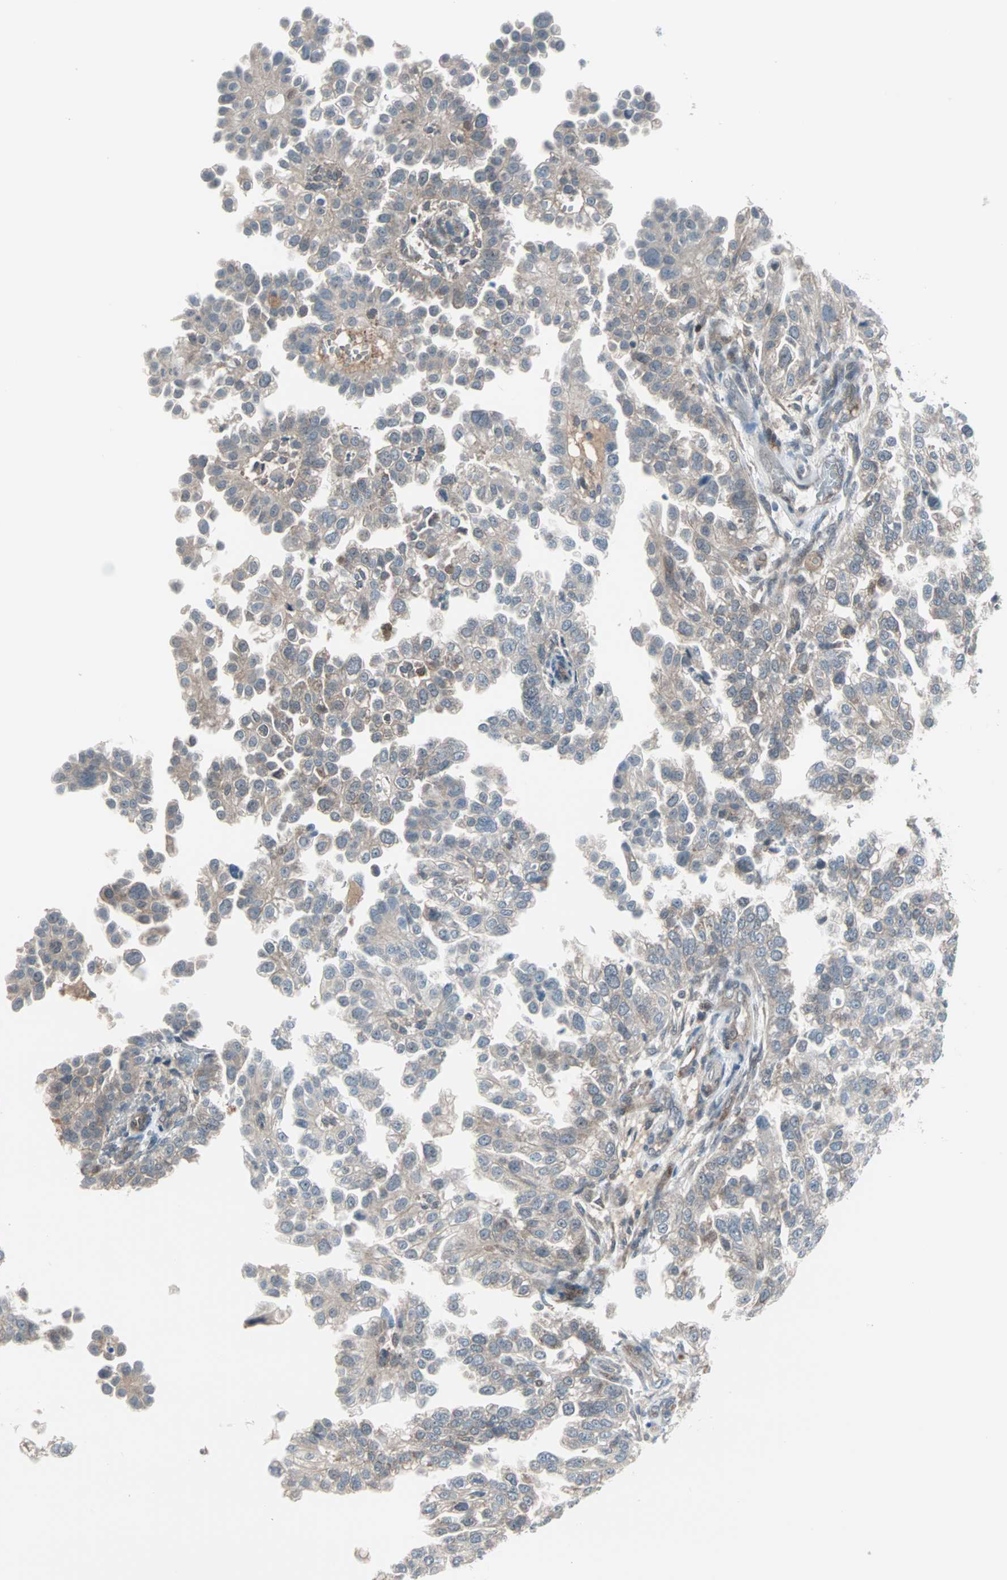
{"staining": {"intensity": "weak", "quantity": "<25%", "location": "cytoplasmic/membranous"}, "tissue": "endometrial cancer", "cell_type": "Tumor cells", "image_type": "cancer", "snomed": [{"axis": "morphology", "description": "Adenocarcinoma, NOS"}, {"axis": "topography", "description": "Endometrium"}], "caption": "DAB immunohistochemical staining of human adenocarcinoma (endometrial) exhibits no significant positivity in tumor cells.", "gene": "CASP3", "patient": {"sex": "female", "age": 85}}